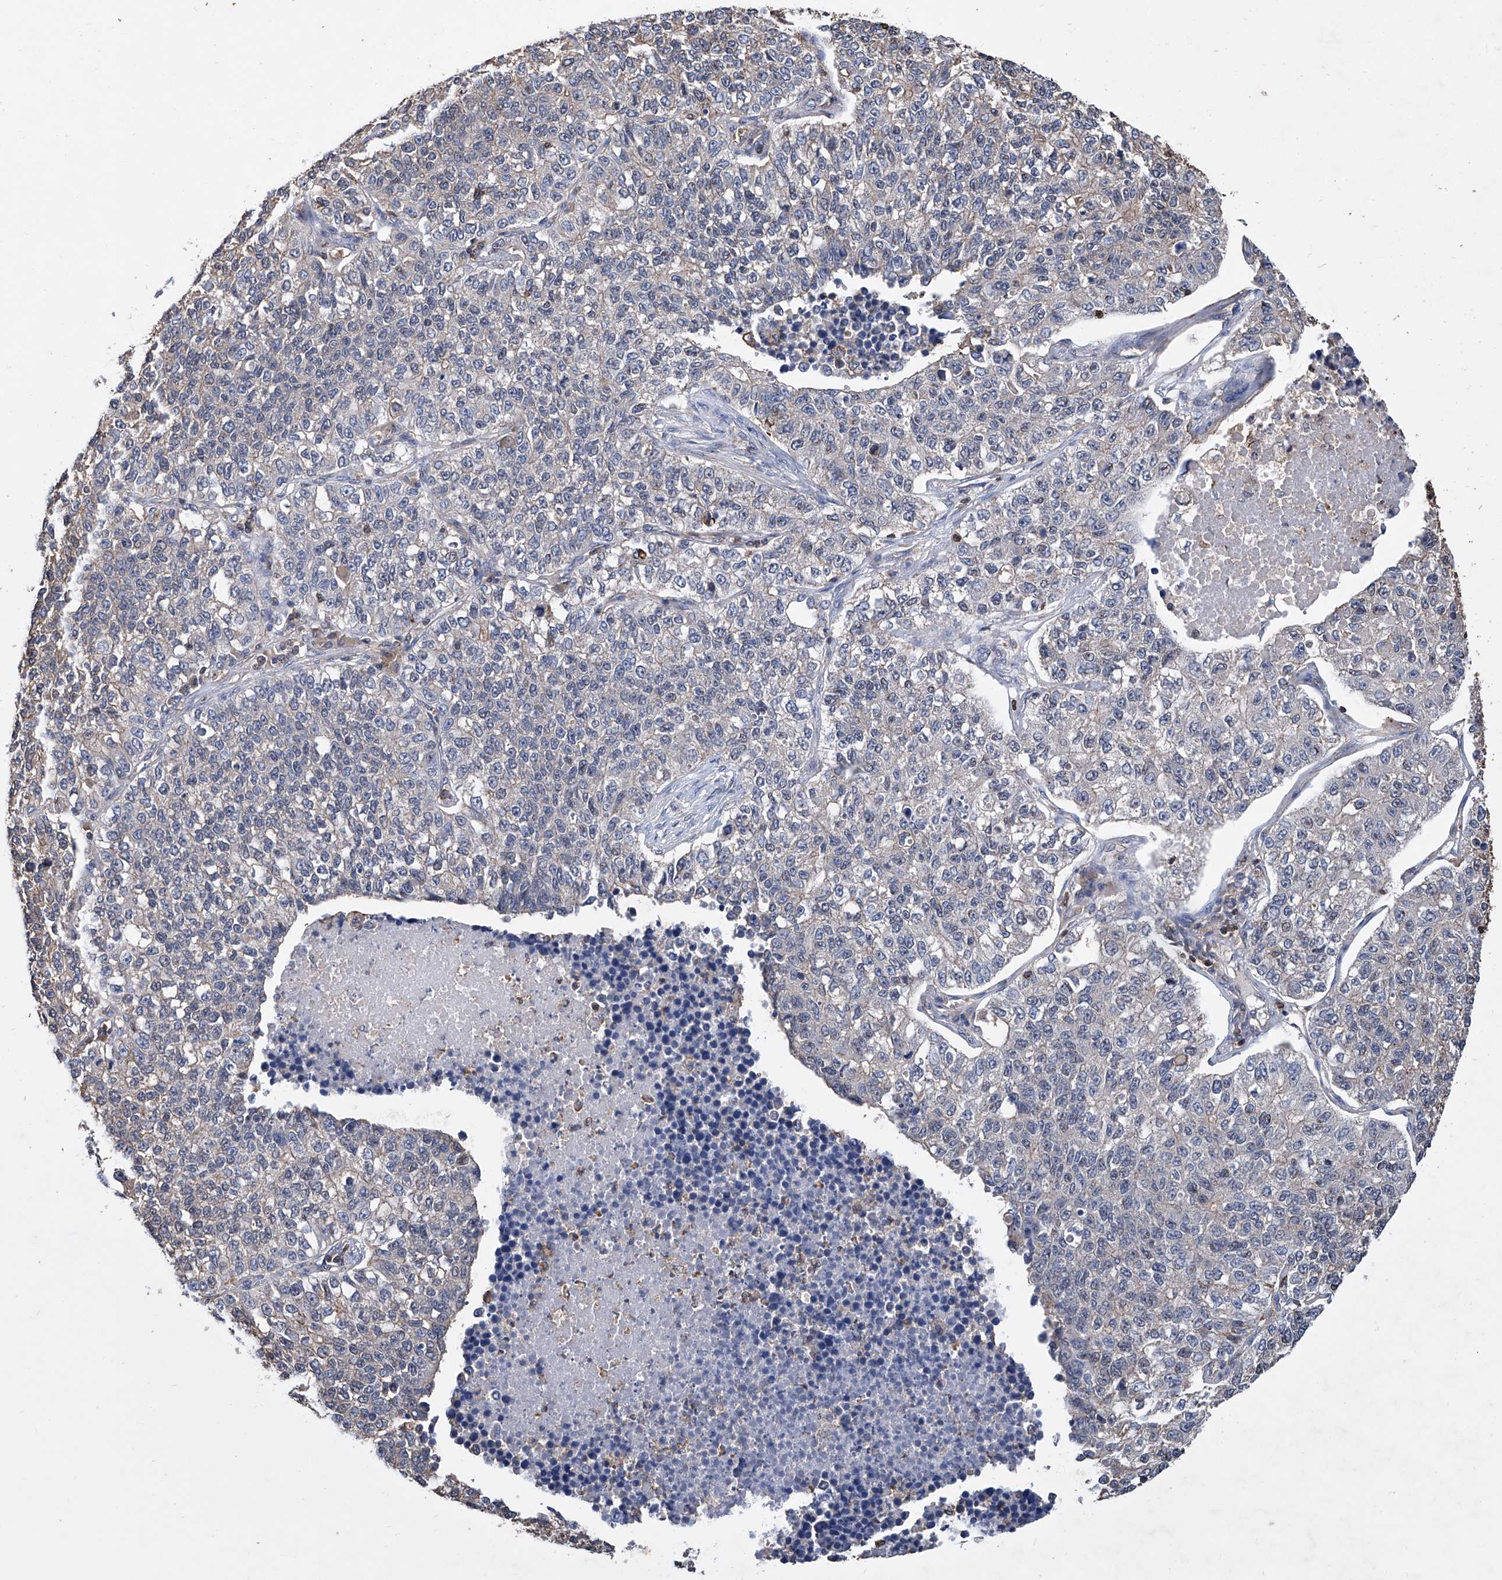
{"staining": {"intensity": "negative", "quantity": "none", "location": "none"}, "tissue": "lung cancer", "cell_type": "Tumor cells", "image_type": "cancer", "snomed": [{"axis": "morphology", "description": "Adenocarcinoma, NOS"}, {"axis": "topography", "description": "Lung"}], "caption": "Tumor cells show no significant positivity in adenocarcinoma (lung). (Stains: DAB IHC with hematoxylin counter stain, Microscopy: brightfield microscopy at high magnification).", "gene": "GPT", "patient": {"sex": "male", "age": 49}}